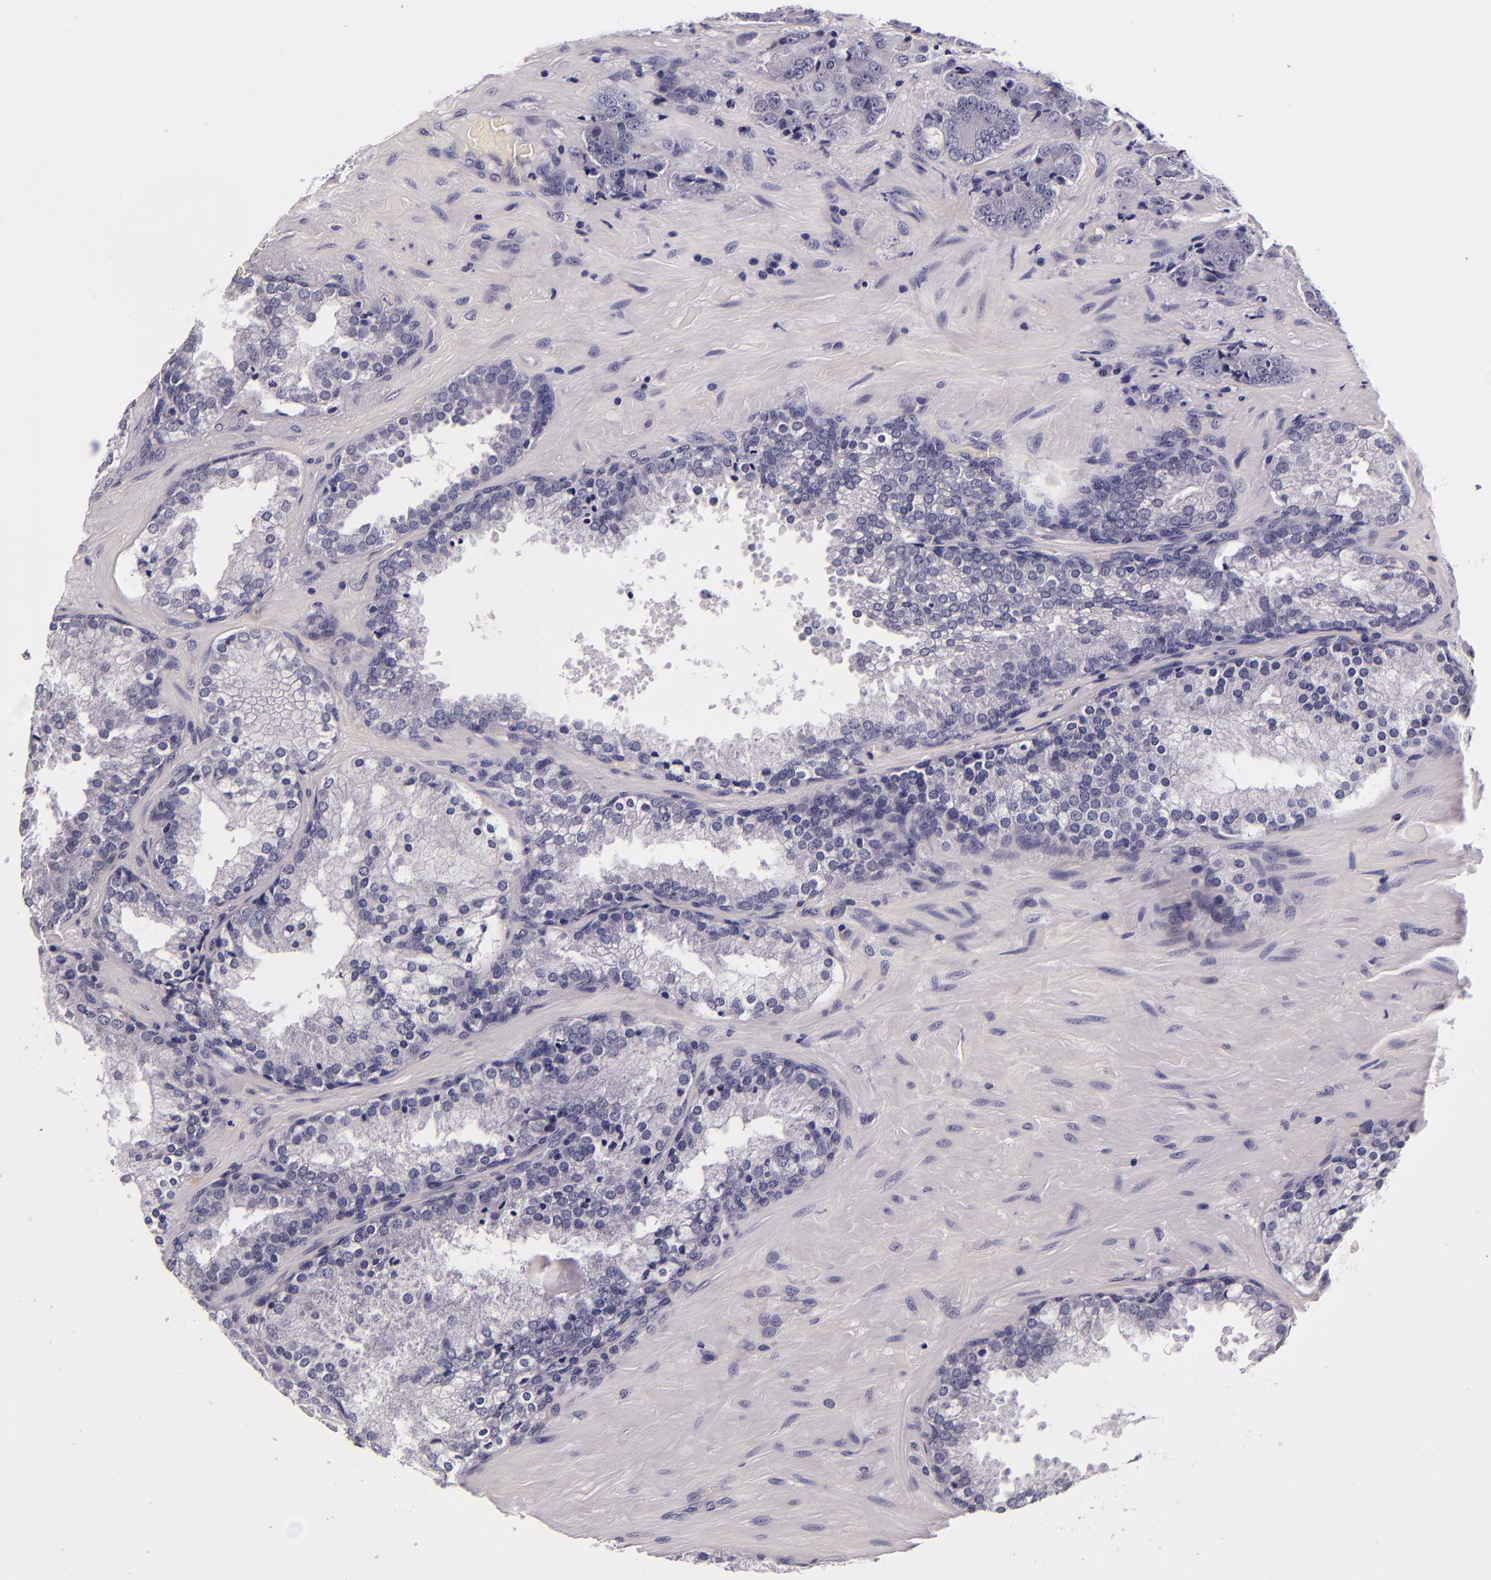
{"staining": {"intensity": "negative", "quantity": "none", "location": "none"}, "tissue": "prostate cancer", "cell_type": "Tumor cells", "image_type": "cancer", "snomed": [{"axis": "morphology", "description": "Adenocarcinoma, High grade"}, {"axis": "topography", "description": "Prostate"}], "caption": "This micrograph is of prostate cancer stained with immunohistochemistry (IHC) to label a protein in brown with the nuclei are counter-stained blue. There is no positivity in tumor cells. (DAB immunohistochemistry visualized using brightfield microscopy, high magnification).", "gene": "FBN1", "patient": {"sex": "male", "age": 70}}